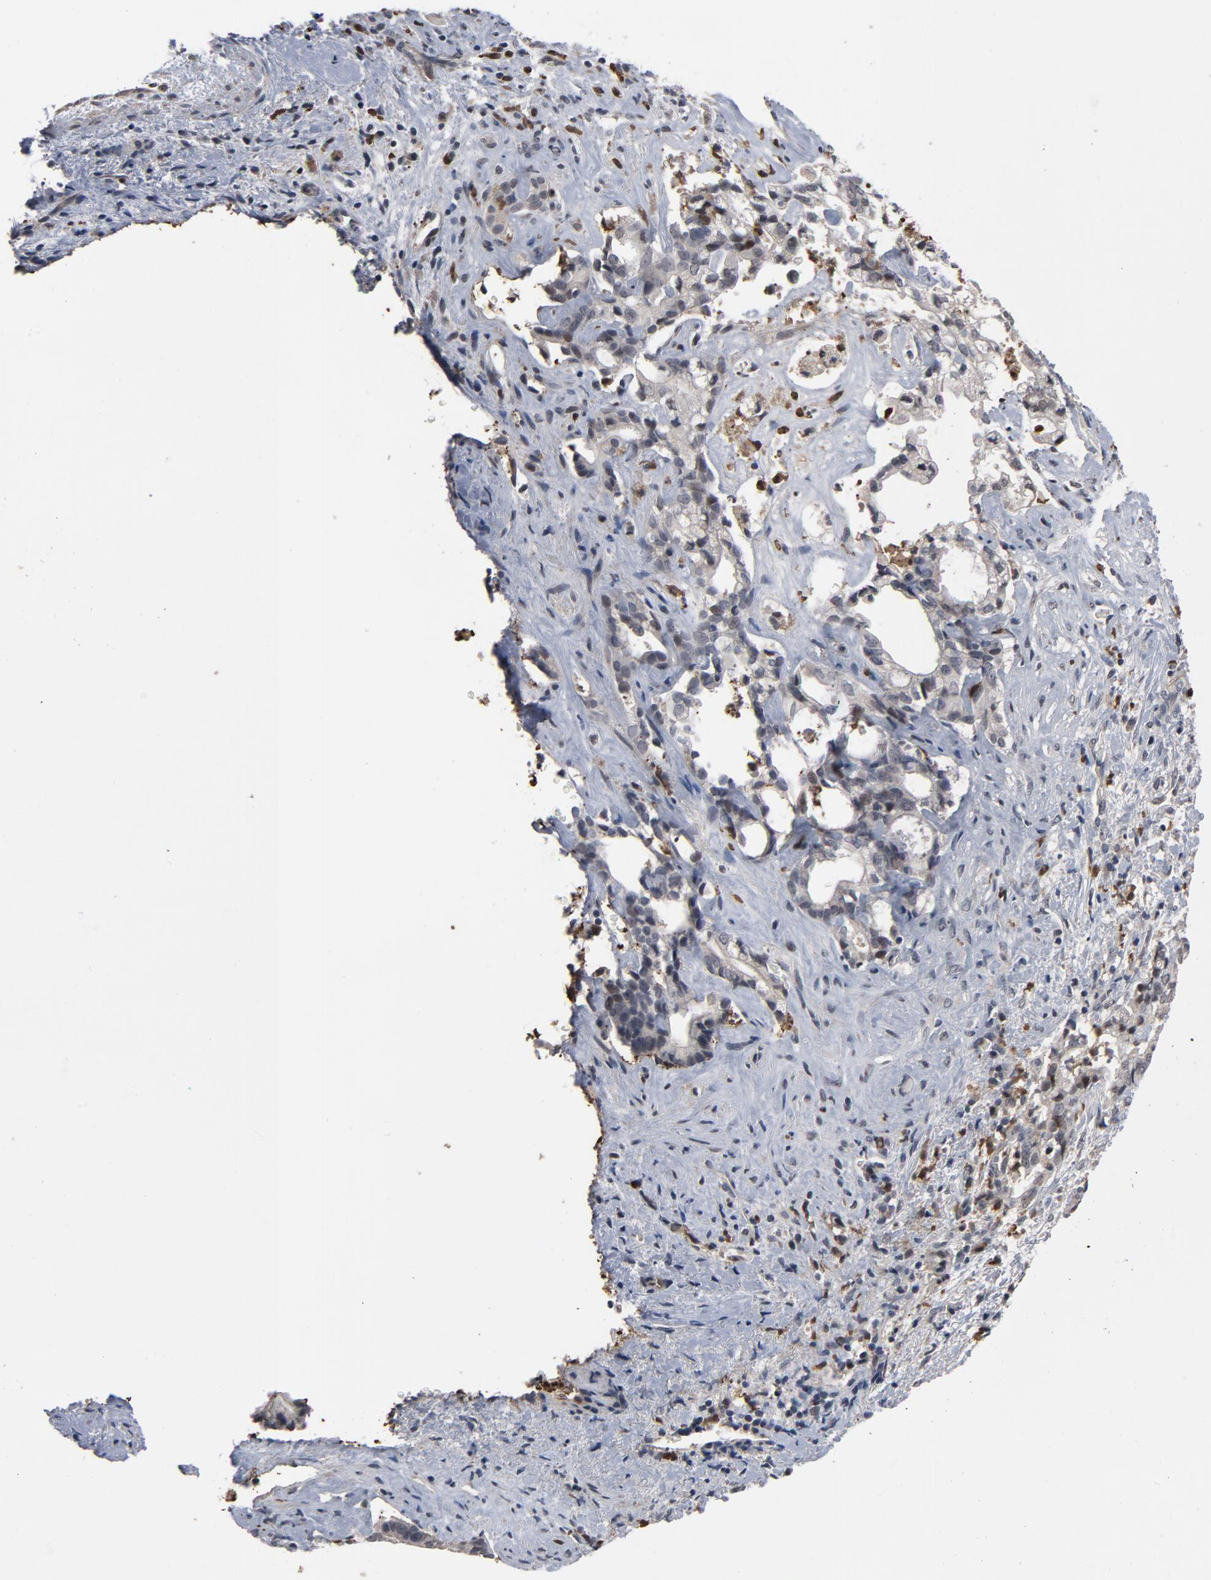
{"staining": {"intensity": "negative", "quantity": "none", "location": "none"}, "tissue": "liver cancer", "cell_type": "Tumor cells", "image_type": "cancer", "snomed": [{"axis": "morphology", "description": "Cholangiocarcinoma"}, {"axis": "topography", "description": "Liver"}], "caption": "Tumor cells show no significant protein positivity in cholangiocarcinoma (liver). (DAB immunohistochemistry (IHC) with hematoxylin counter stain).", "gene": "RTL5", "patient": {"sex": "male", "age": 57}}